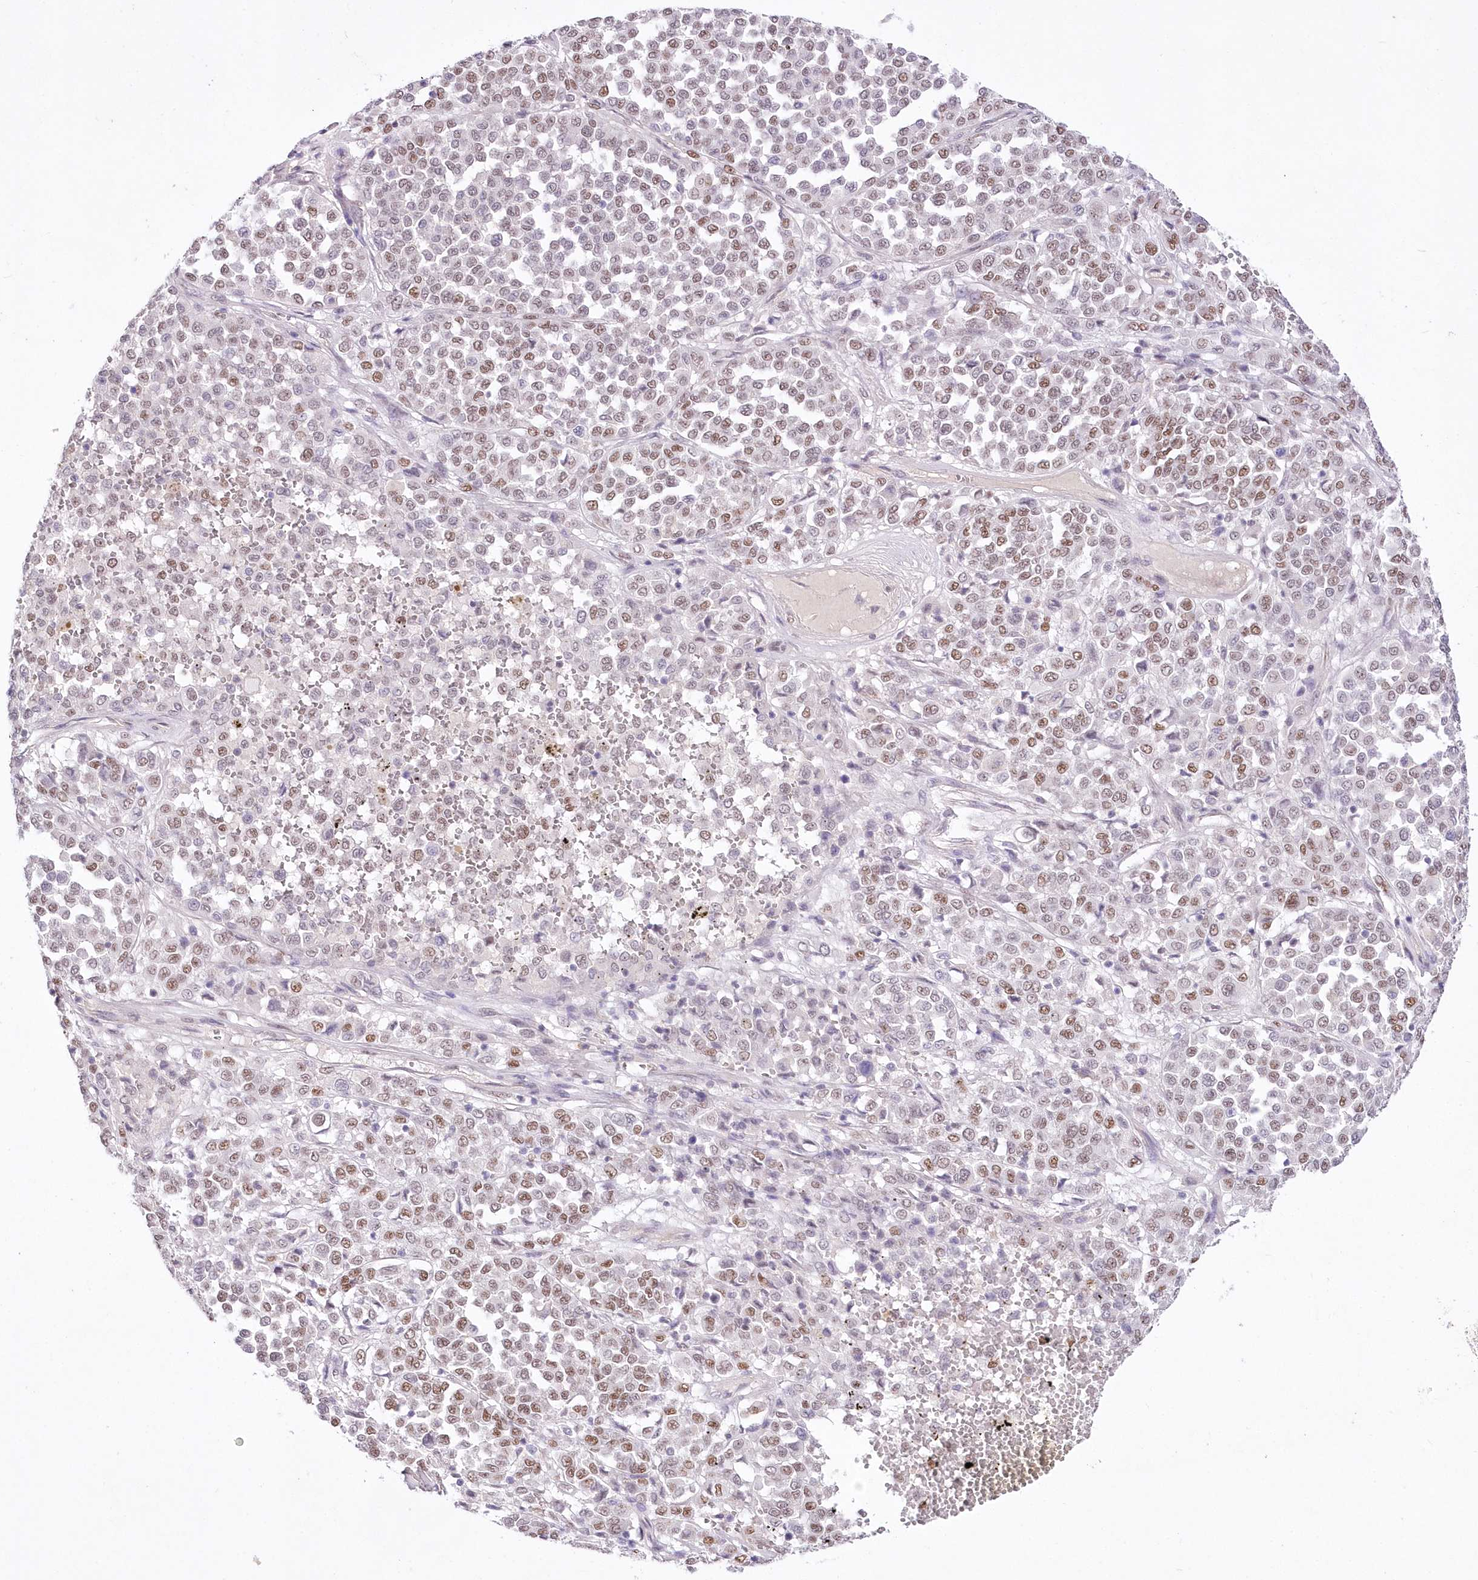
{"staining": {"intensity": "moderate", "quantity": ">75%", "location": "nuclear"}, "tissue": "melanoma", "cell_type": "Tumor cells", "image_type": "cancer", "snomed": [{"axis": "morphology", "description": "Malignant melanoma, Metastatic site"}, {"axis": "topography", "description": "Pancreas"}], "caption": "This is a micrograph of immunohistochemistry (IHC) staining of melanoma, which shows moderate staining in the nuclear of tumor cells.", "gene": "NSUN2", "patient": {"sex": "female", "age": 30}}